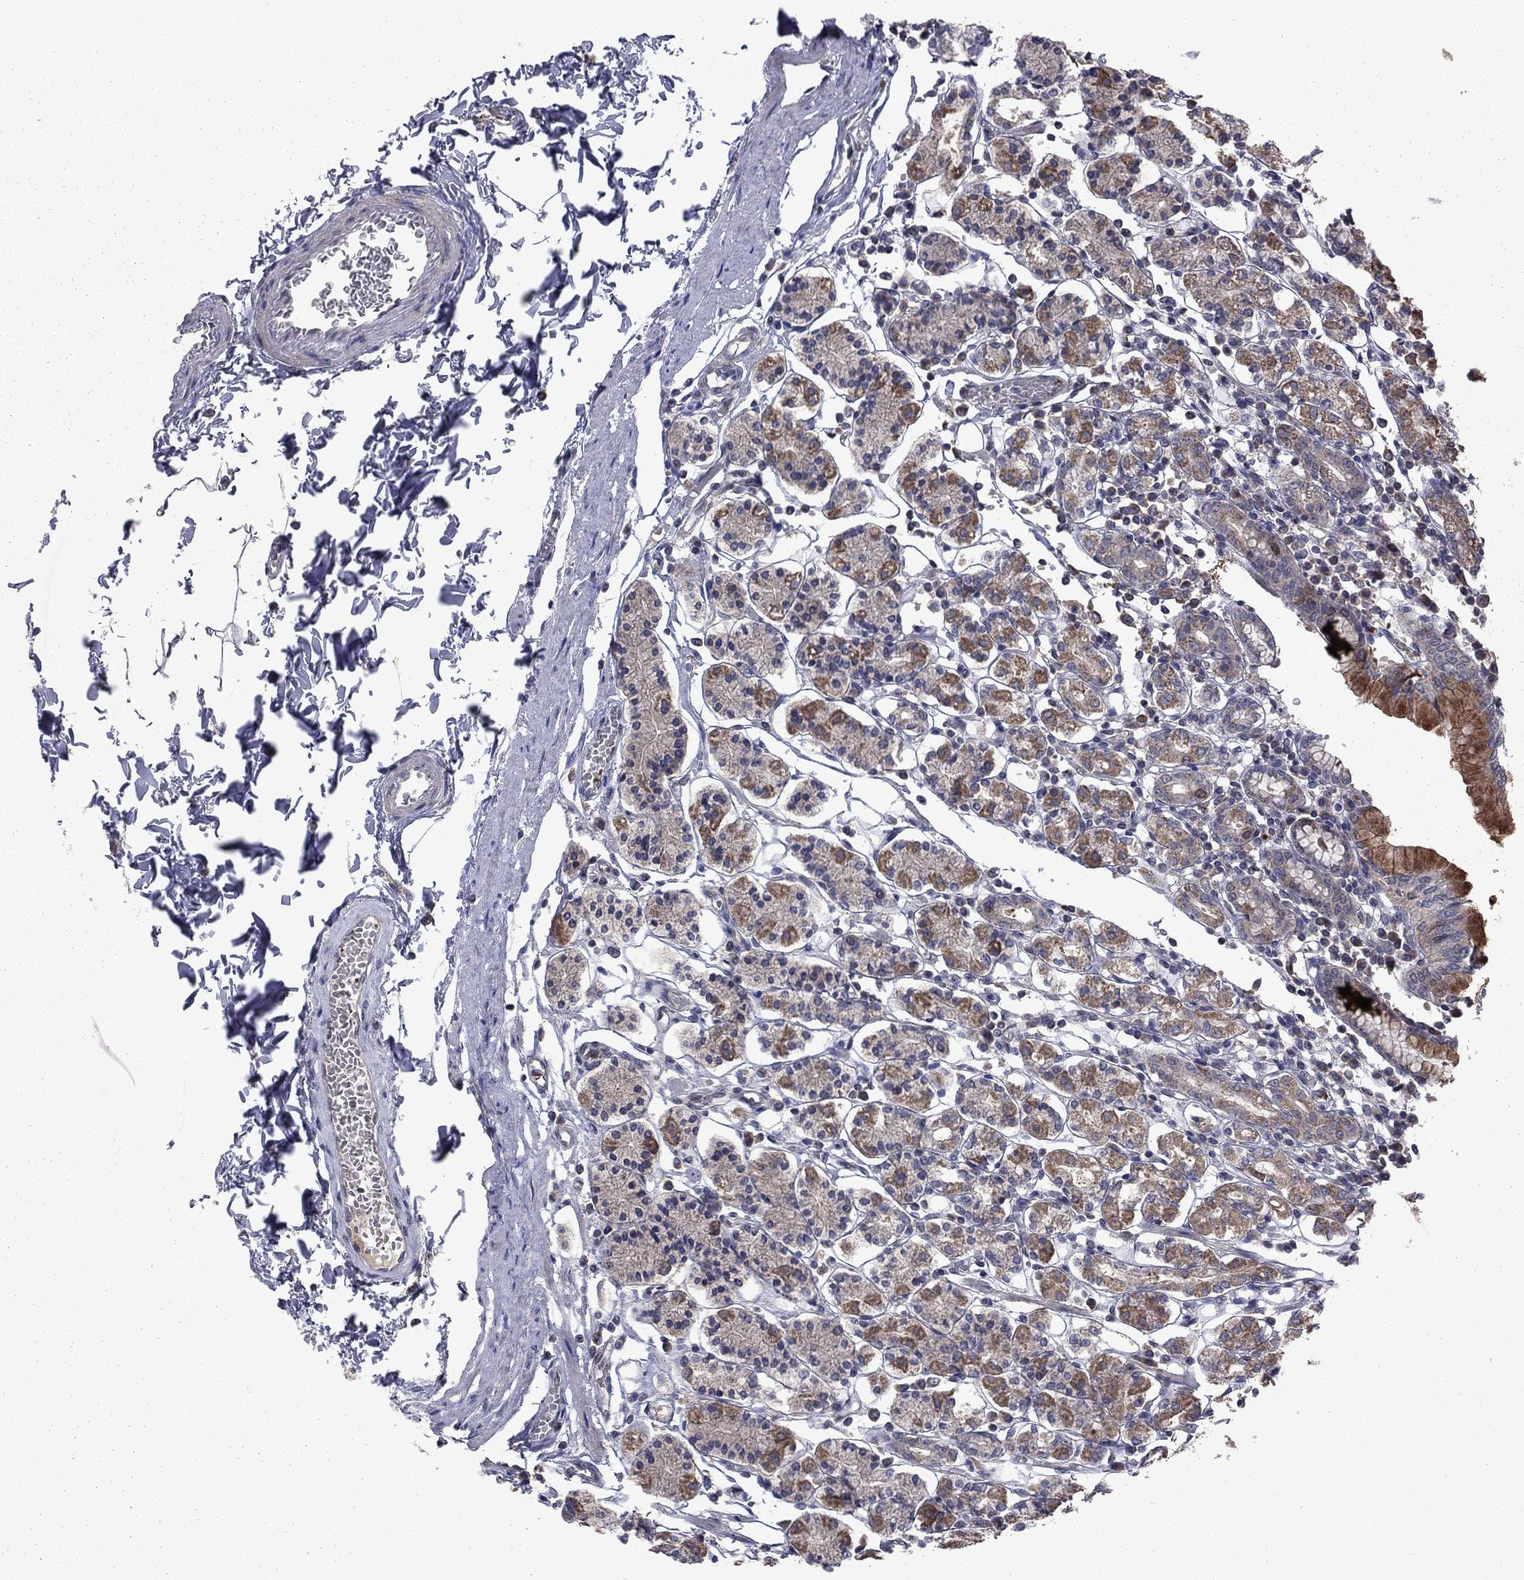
{"staining": {"intensity": "strong", "quantity": "25%-75%", "location": "cytoplasmic/membranous"}, "tissue": "stomach", "cell_type": "Glandular cells", "image_type": "normal", "snomed": [{"axis": "morphology", "description": "Normal tissue, NOS"}, {"axis": "topography", "description": "Stomach, upper"}, {"axis": "topography", "description": "Stomach"}], "caption": "A histopathology image of human stomach stained for a protein displays strong cytoplasmic/membranous brown staining in glandular cells.", "gene": "GPAA1", "patient": {"sex": "male", "age": 62}}